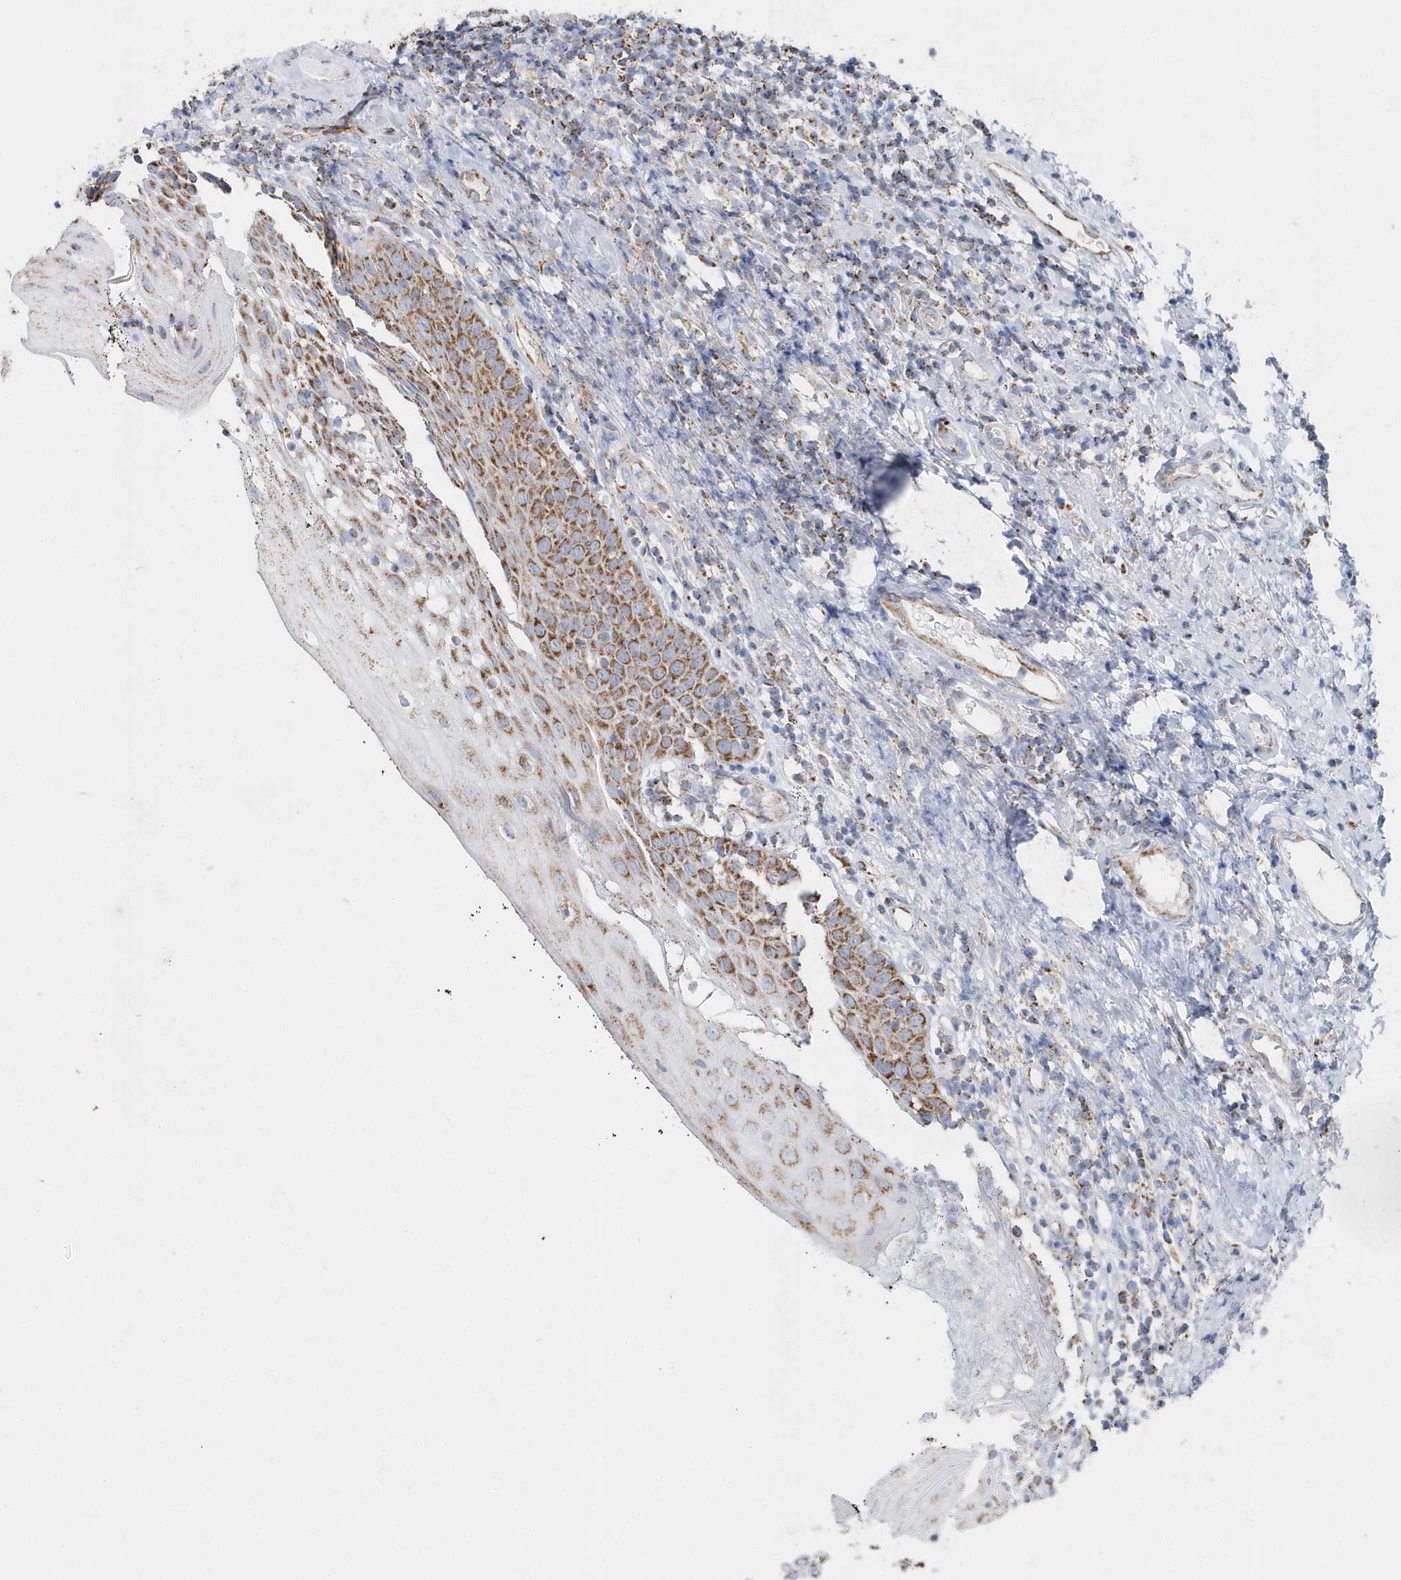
{"staining": {"intensity": "moderate", "quantity": ">75%", "location": "cytoplasmic/membranous"}, "tissue": "oral mucosa", "cell_type": "Squamous epithelial cells", "image_type": "normal", "snomed": [{"axis": "morphology", "description": "Normal tissue, NOS"}, {"axis": "topography", "description": "Oral tissue"}], "caption": "The photomicrograph shows a brown stain indicating the presence of a protein in the cytoplasmic/membranous of squamous epithelial cells in oral mucosa.", "gene": "TMCO6", "patient": {"sex": "male", "age": 74}}